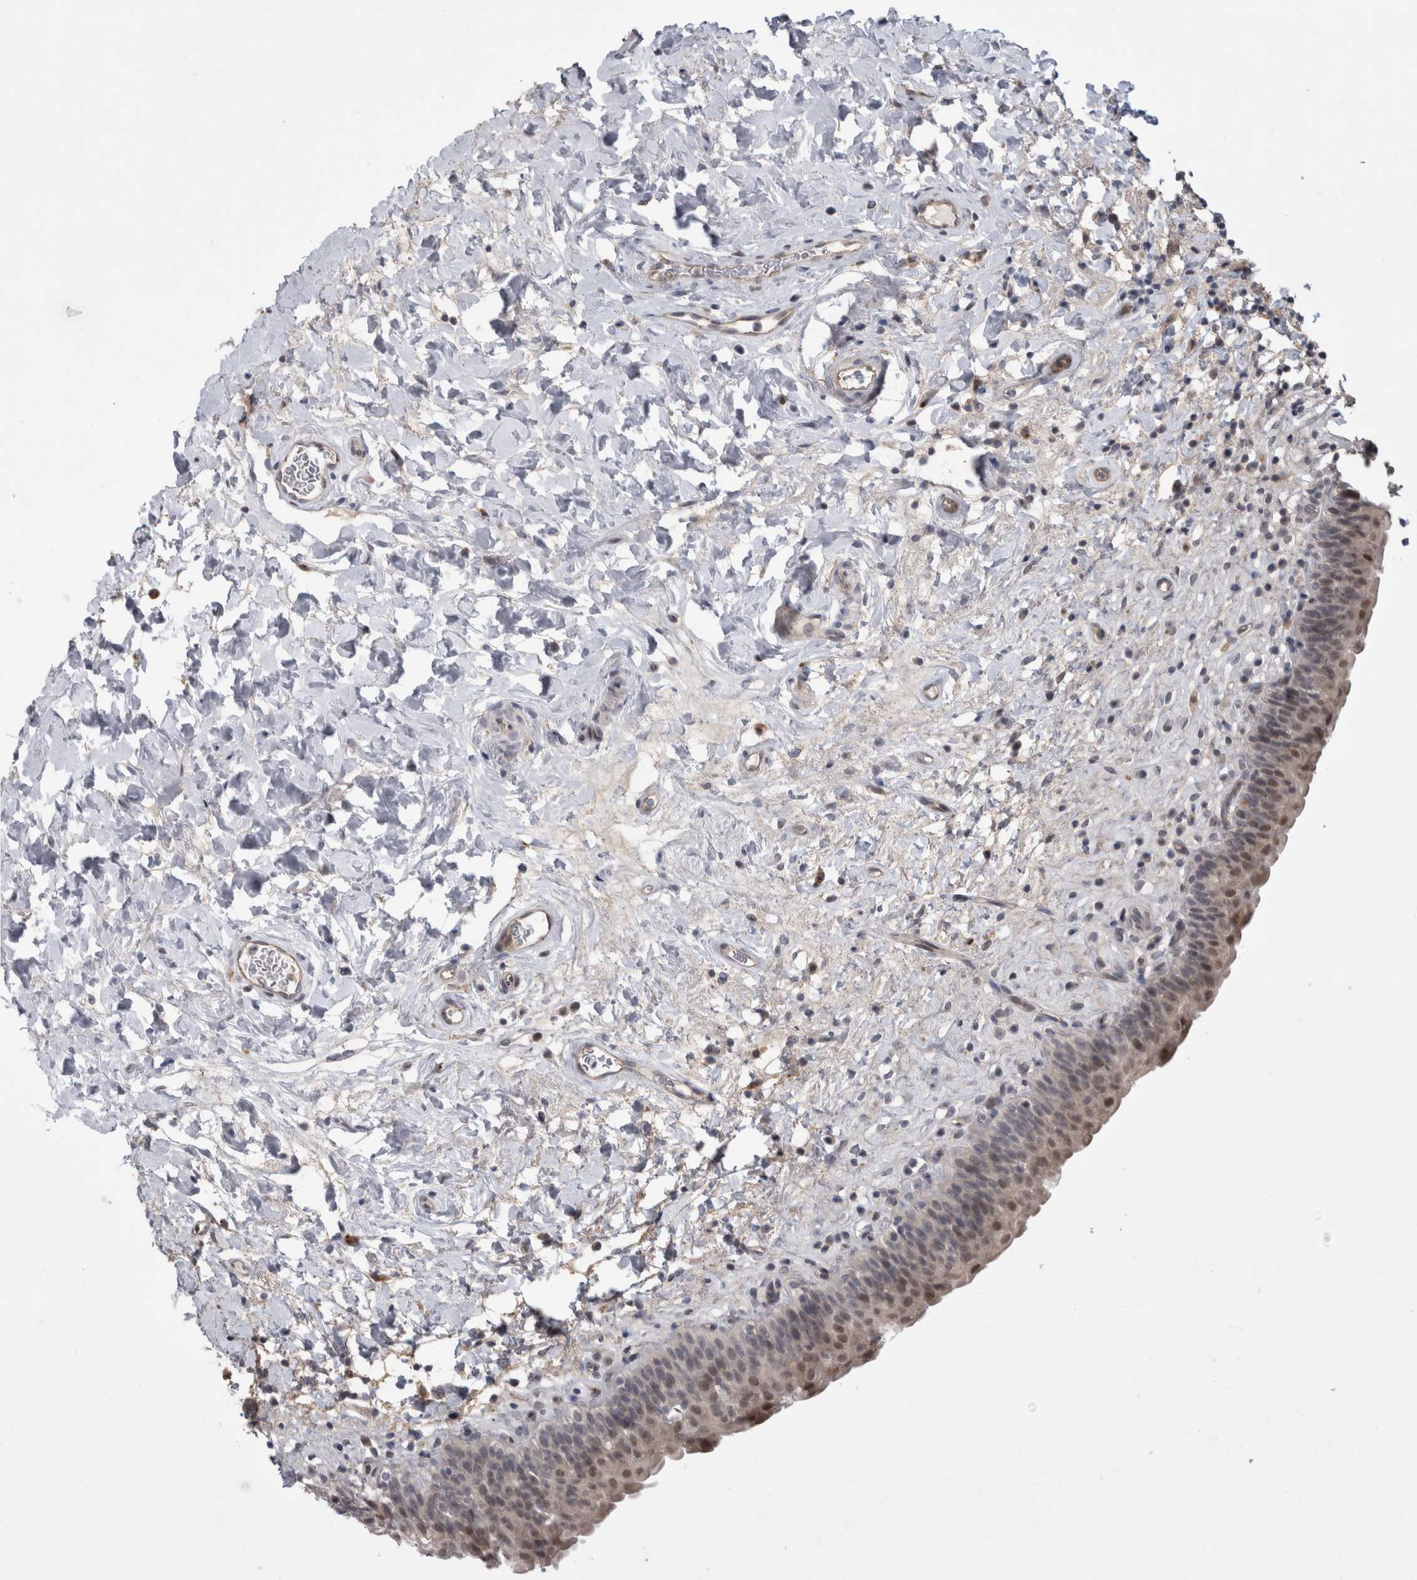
{"staining": {"intensity": "moderate", "quantity": "<25%", "location": "cytoplasmic/membranous,nuclear"}, "tissue": "urinary bladder", "cell_type": "Urothelial cells", "image_type": "normal", "snomed": [{"axis": "morphology", "description": "Normal tissue, NOS"}, {"axis": "topography", "description": "Urinary bladder"}], "caption": "About <25% of urothelial cells in unremarkable urinary bladder display moderate cytoplasmic/membranous,nuclear protein expression as visualized by brown immunohistochemical staining.", "gene": "MTBP", "patient": {"sex": "male", "age": 83}}